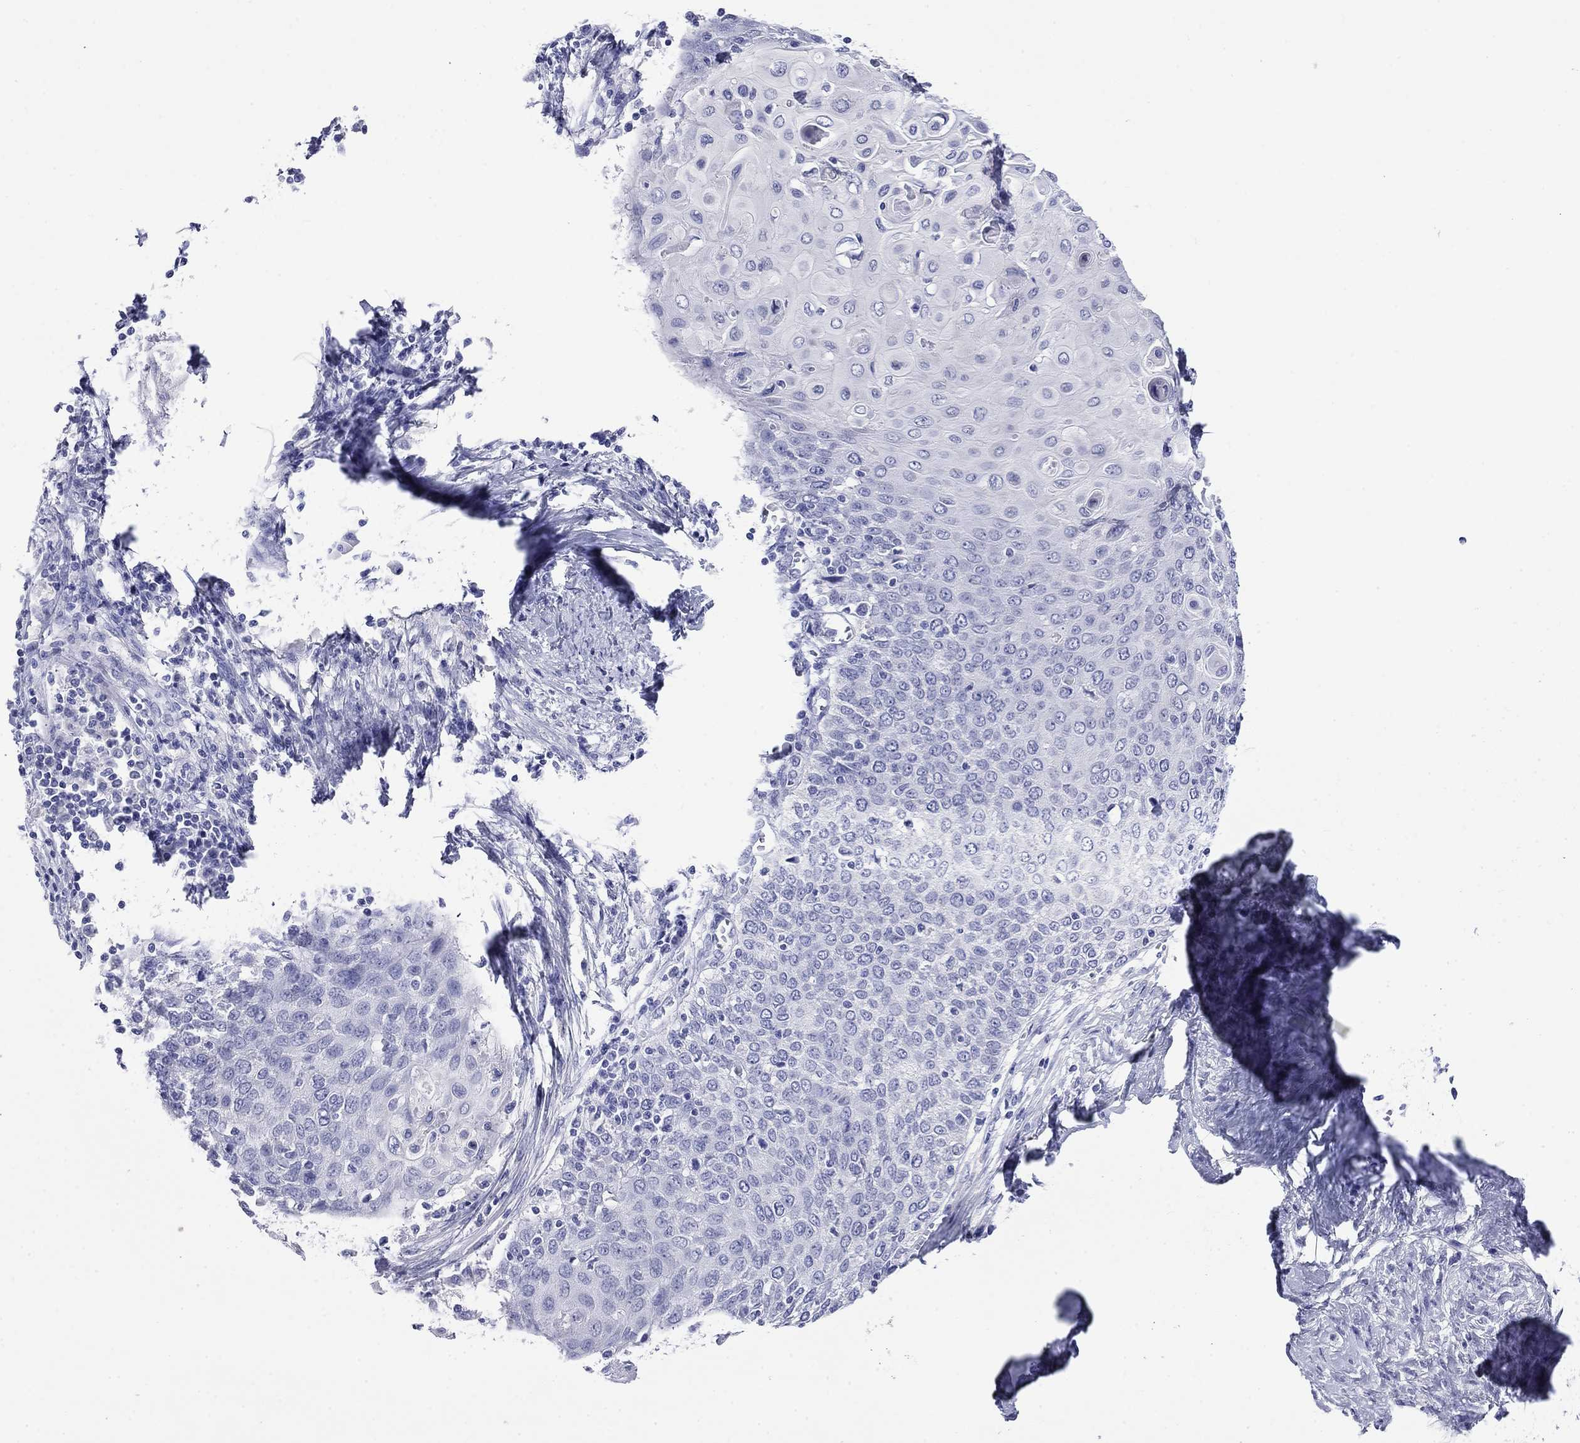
{"staining": {"intensity": "negative", "quantity": "none", "location": "none"}, "tissue": "cervical cancer", "cell_type": "Tumor cells", "image_type": "cancer", "snomed": [{"axis": "morphology", "description": "Squamous cell carcinoma, NOS"}, {"axis": "topography", "description": "Cervix"}], "caption": "This is an immunohistochemistry (IHC) histopathology image of human cervical cancer. There is no expression in tumor cells.", "gene": "GIP", "patient": {"sex": "female", "age": 39}}